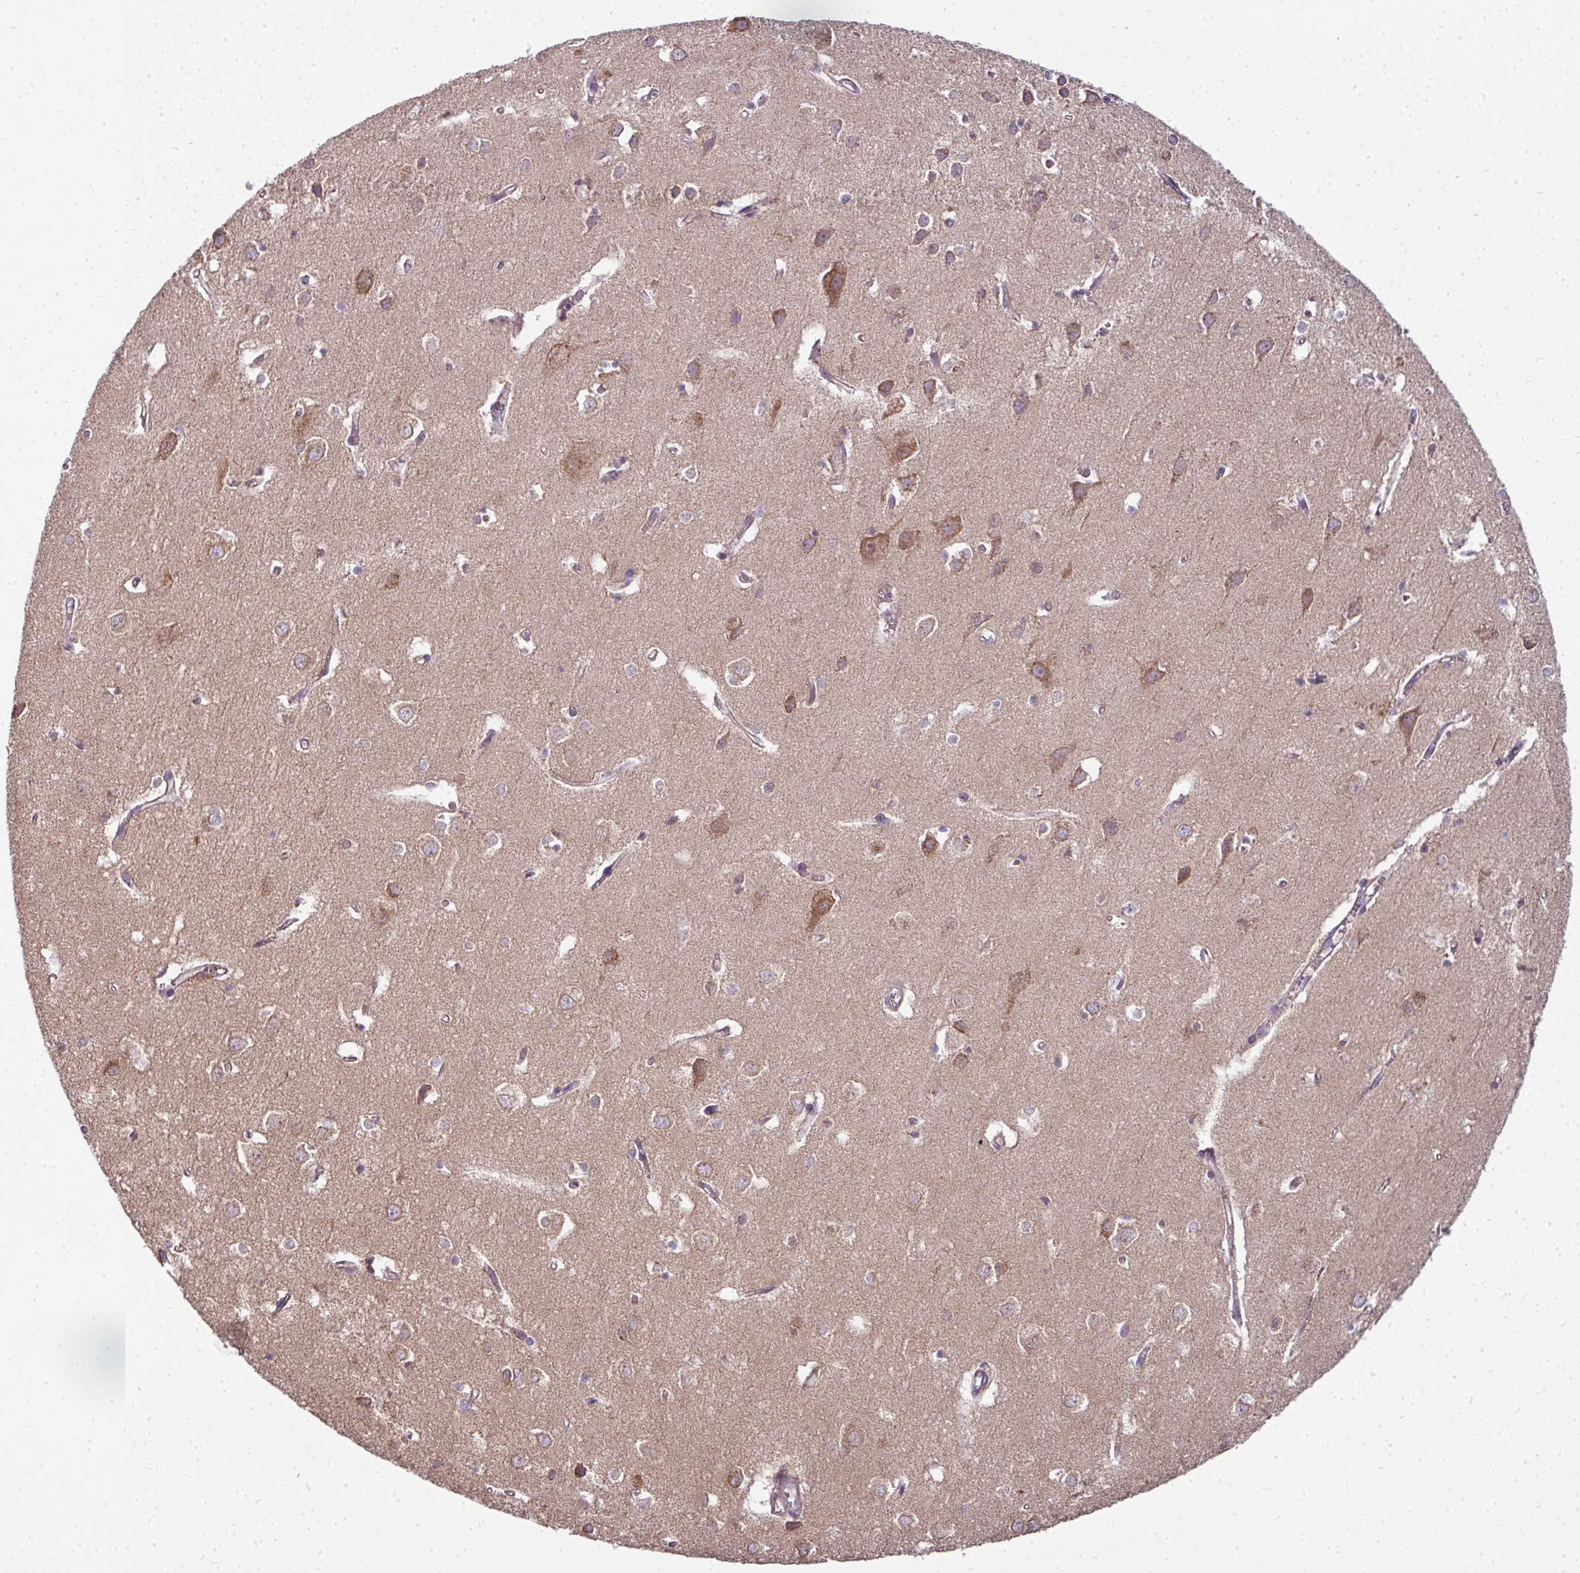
{"staining": {"intensity": "weak", "quantity": "<25%", "location": "cytoplasmic/membranous"}, "tissue": "cerebral cortex", "cell_type": "Endothelial cells", "image_type": "normal", "snomed": [{"axis": "morphology", "description": "Normal tissue, NOS"}, {"axis": "topography", "description": "Cerebral cortex"}], "caption": "IHC image of benign cerebral cortex: cerebral cortex stained with DAB (3,3'-diaminobenzidine) demonstrates no significant protein expression in endothelial cells.", "gene": "PALS2", "patient": {"sex": "male", "age": 70}}